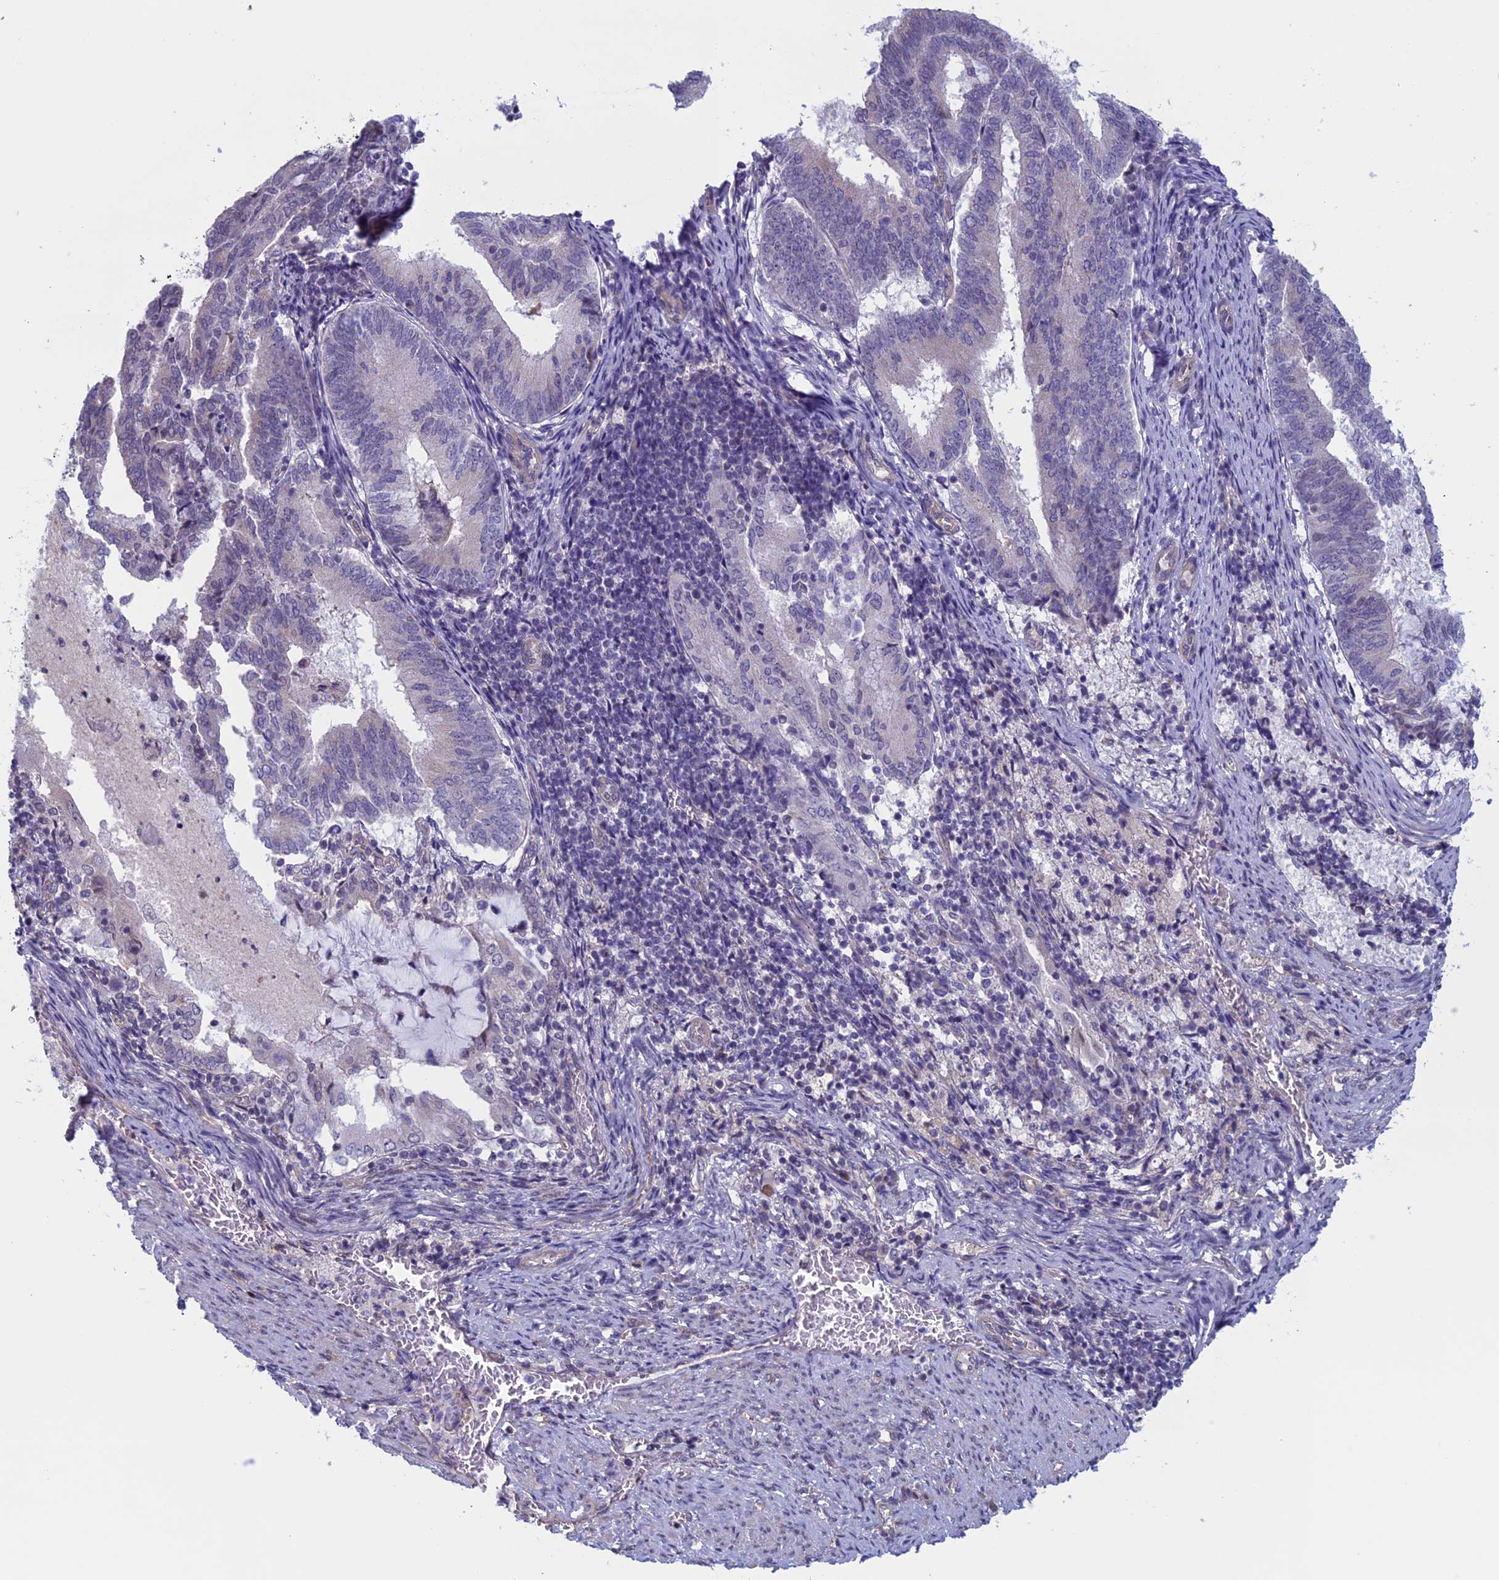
{"staining": {"intensity": "negative", "quantity": "none", "location": "none"}, "tissue": "endometrial cancer", "cell_type": "Tumor cells", "image_type": "cancer", "snomed": [{"axis": "morphology", "description": "Adenocarcinoma, NOS"}, {"axis": "topography", "description": "Endometrium"}], "caption": "Image shows no significant protein positivity in tumor cells of endometrial adenocarcinoma.", "gene": "SLC1A6", "patient": {"sex": "female", "age": 80}}